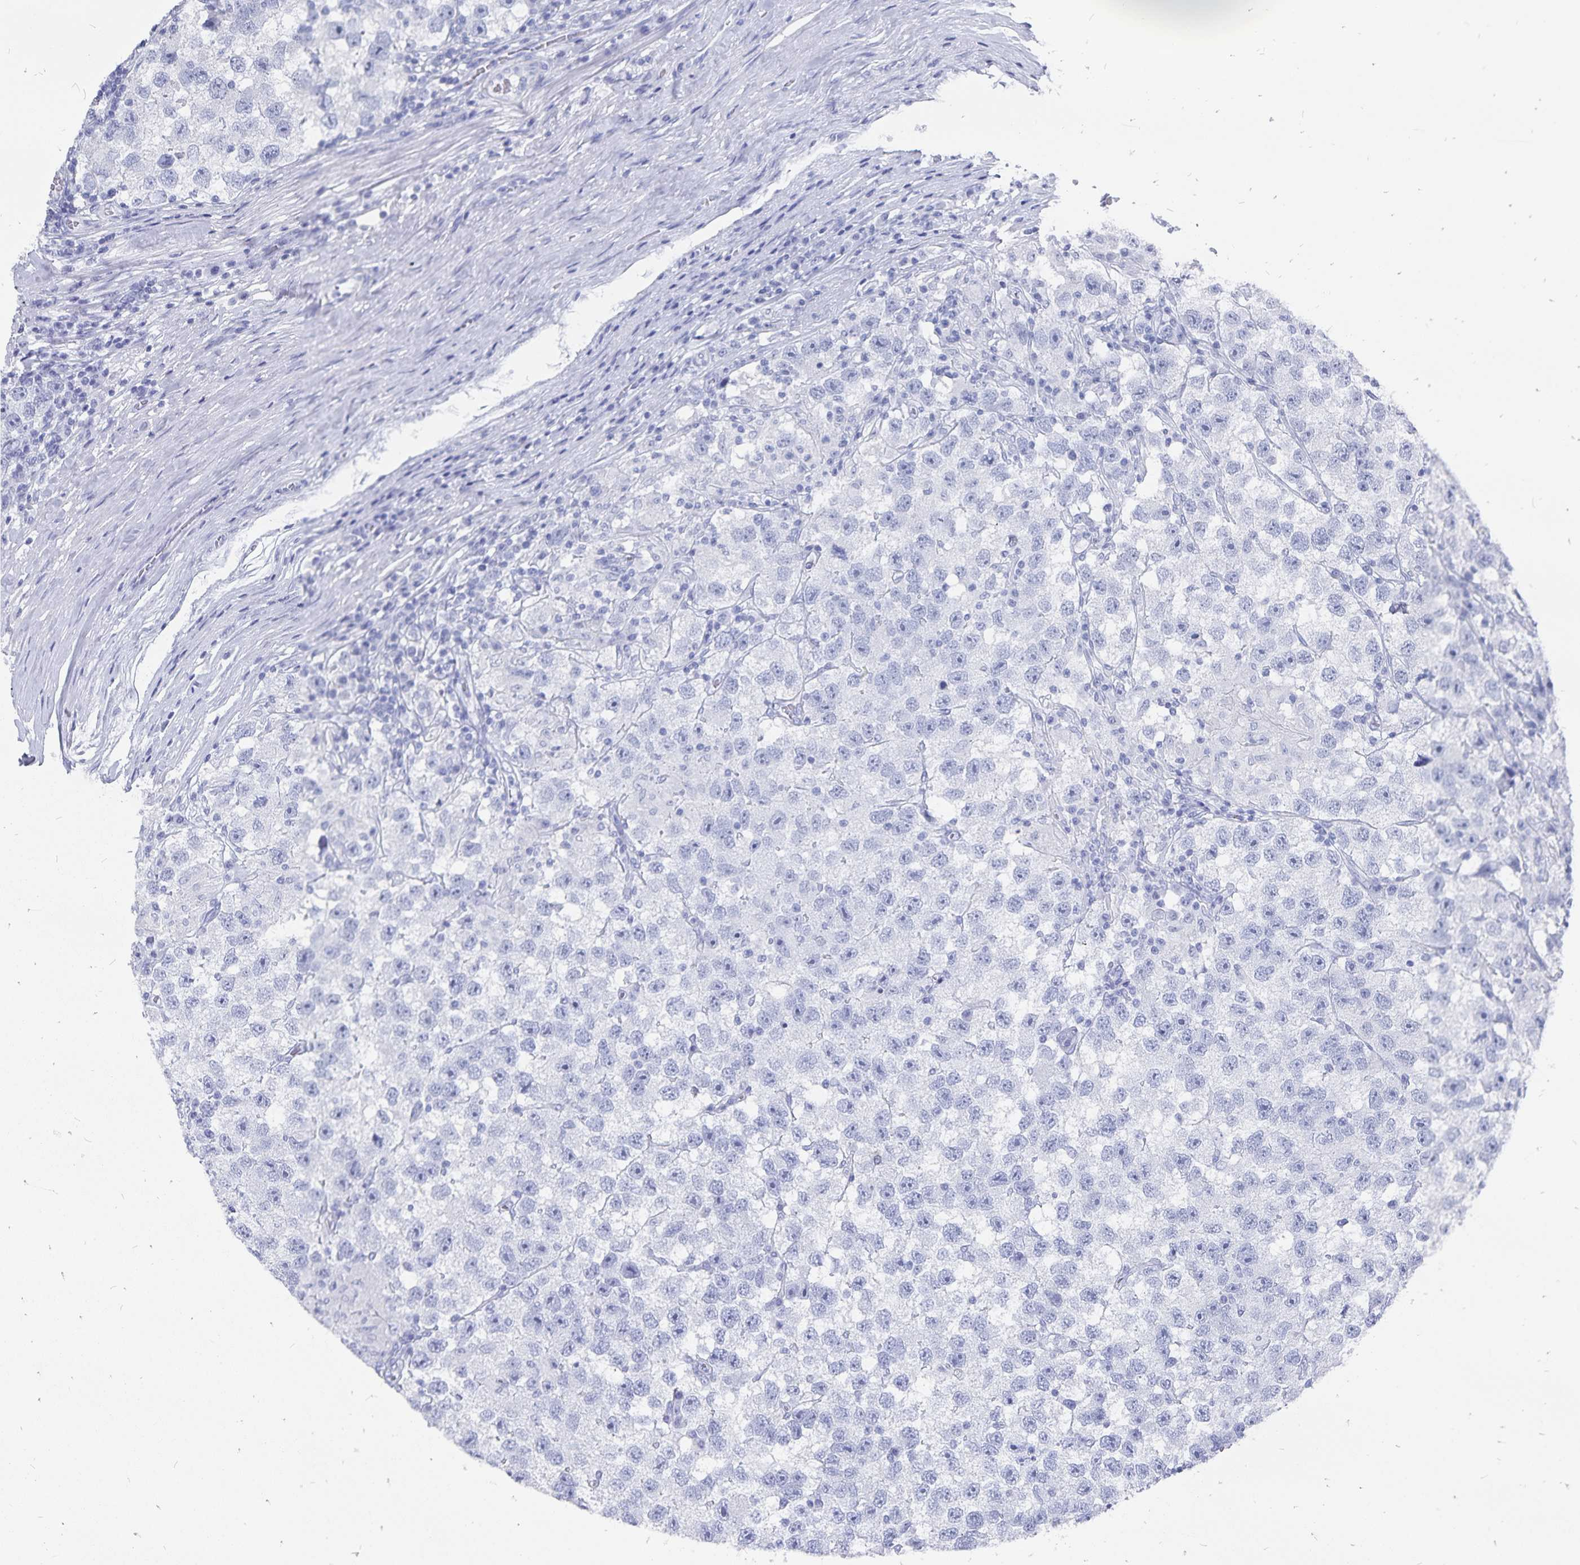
{"staining": {"intensity": "negative", "quantity": "none", "location": "none"}, "tissue": "testis cancer", "cell_type": "Tumor cells", "image_type": "cancer", "snomed": [{"axis": "morphology", "description": "Seminoma, NOS"}, {"axis": "topography", "description": "Testis"}], "caption": "Tumor cells are negative for brown protein staining in seminoma (testis).", "gene": "ADH1A", "patient": {"sex": "male", "age": 26}}